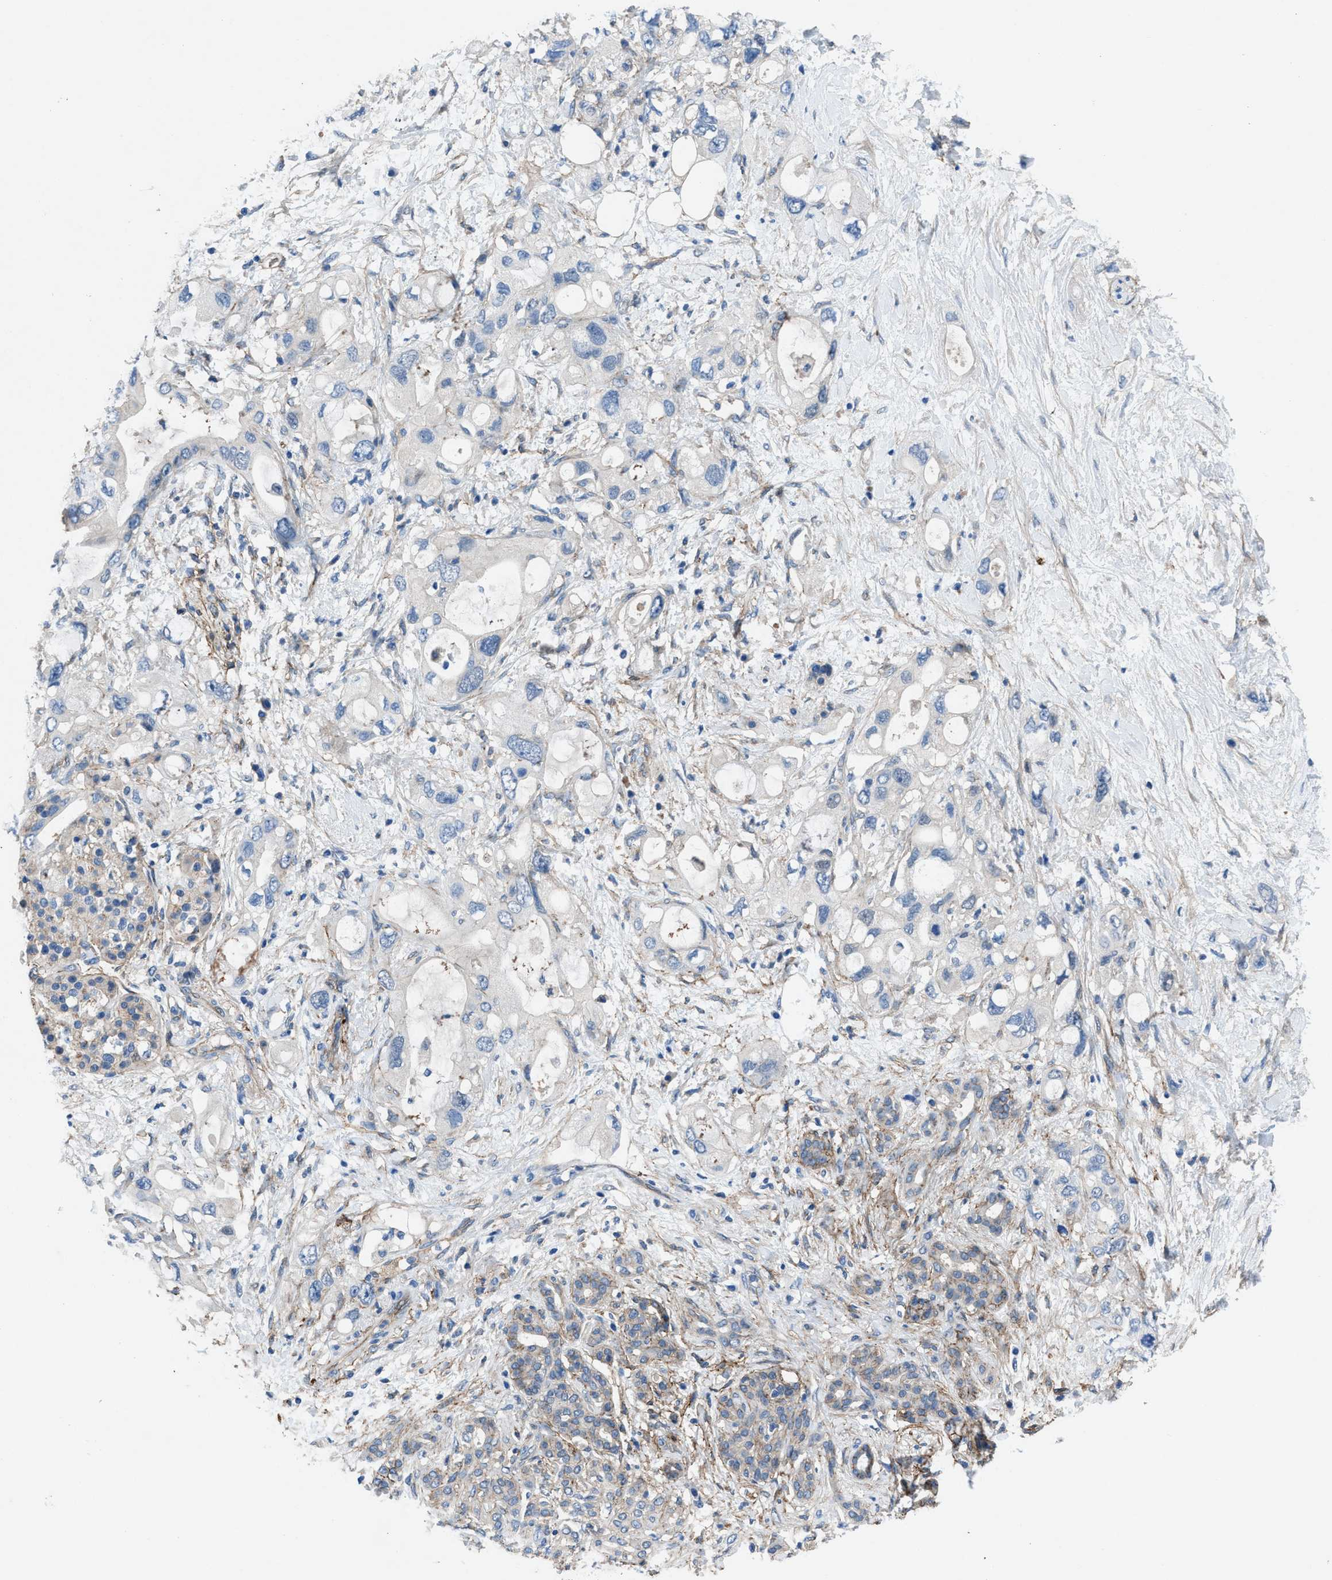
{"staining": {"intensity": "negative", "quantity": "none", "location": "none"}, "tissue": "pancreatic cancer", "cell_type": "Tumor cells", "image_type": "cancer", "snomed": [{"axis": "morphology", "description": "Adenocarcinoma, NOS"}, {"axis": "topography", "description": "Pancreas"}], "caption": "The immunohistochemistry (IHC) image has no significant expression in tumor cells of pancreatic cancer (adenocarcinoma) tissue. Nuclei are stained in blue.", "gene": "PTGFRN", "patient": {"sex": "female", "age": 56}}